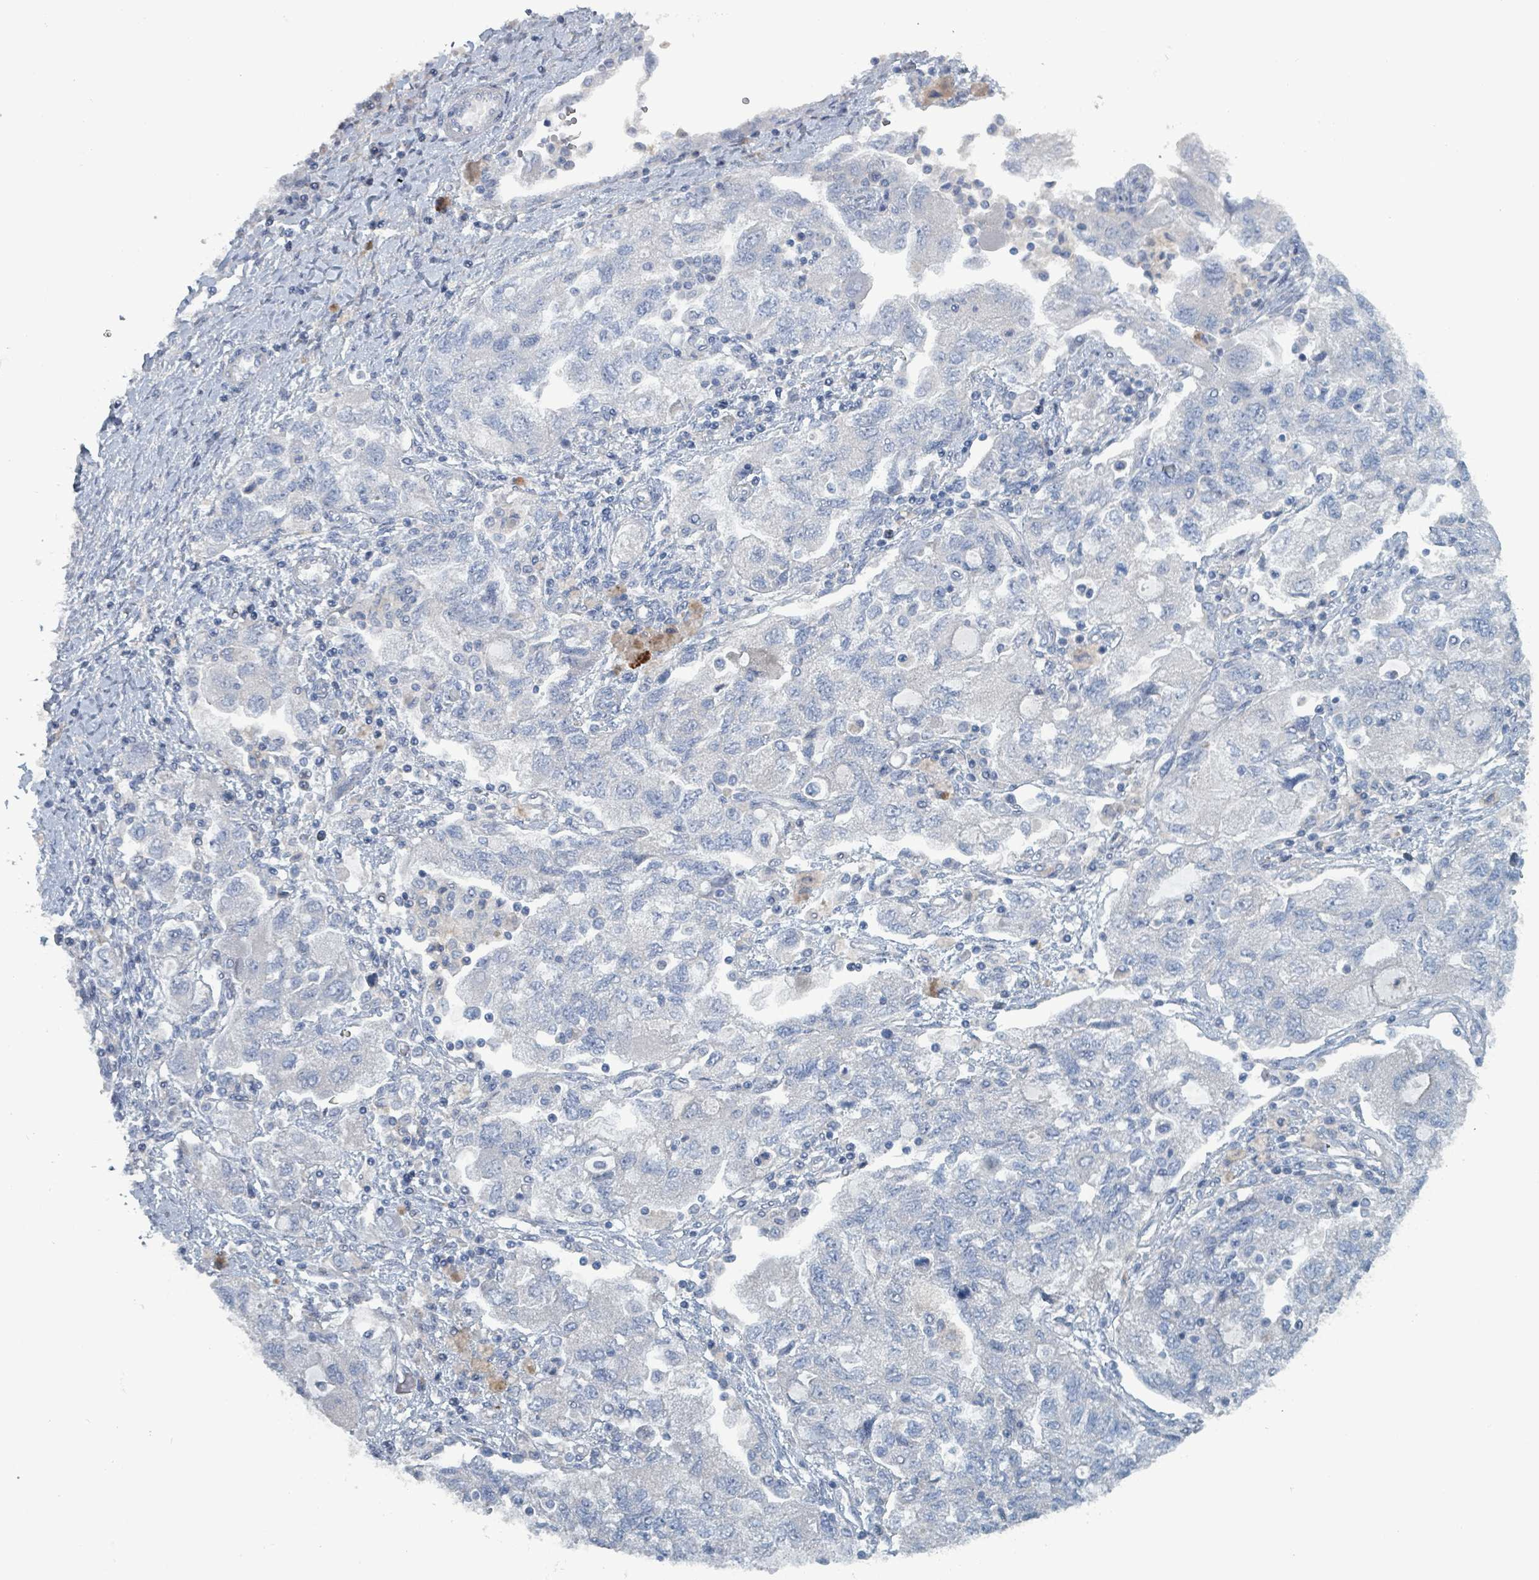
{"staining": {"intensity": "negative", "quantity": "none", "location": "none"}, "tissue": "ovarian cancer", "cell_type": "Tumor cells", "image_type": "cancer", "snomed": [{"axis": "morphology", "description": "Carcinoma, NOS"}, {"axis": "morphology", "description": "Cystadenocarcinoma, serous, NOS"}, {"axis": "topography", "description": "Ovary"}], "caption": "Immunohistochemical staining of ovarian cancer demonstrates no significant expression in tumor cells. (DAB immunohistochemistry (IHC), high magnification).", "gene": "TAAR5", "patient": {"sex": "female", "age": 69}}